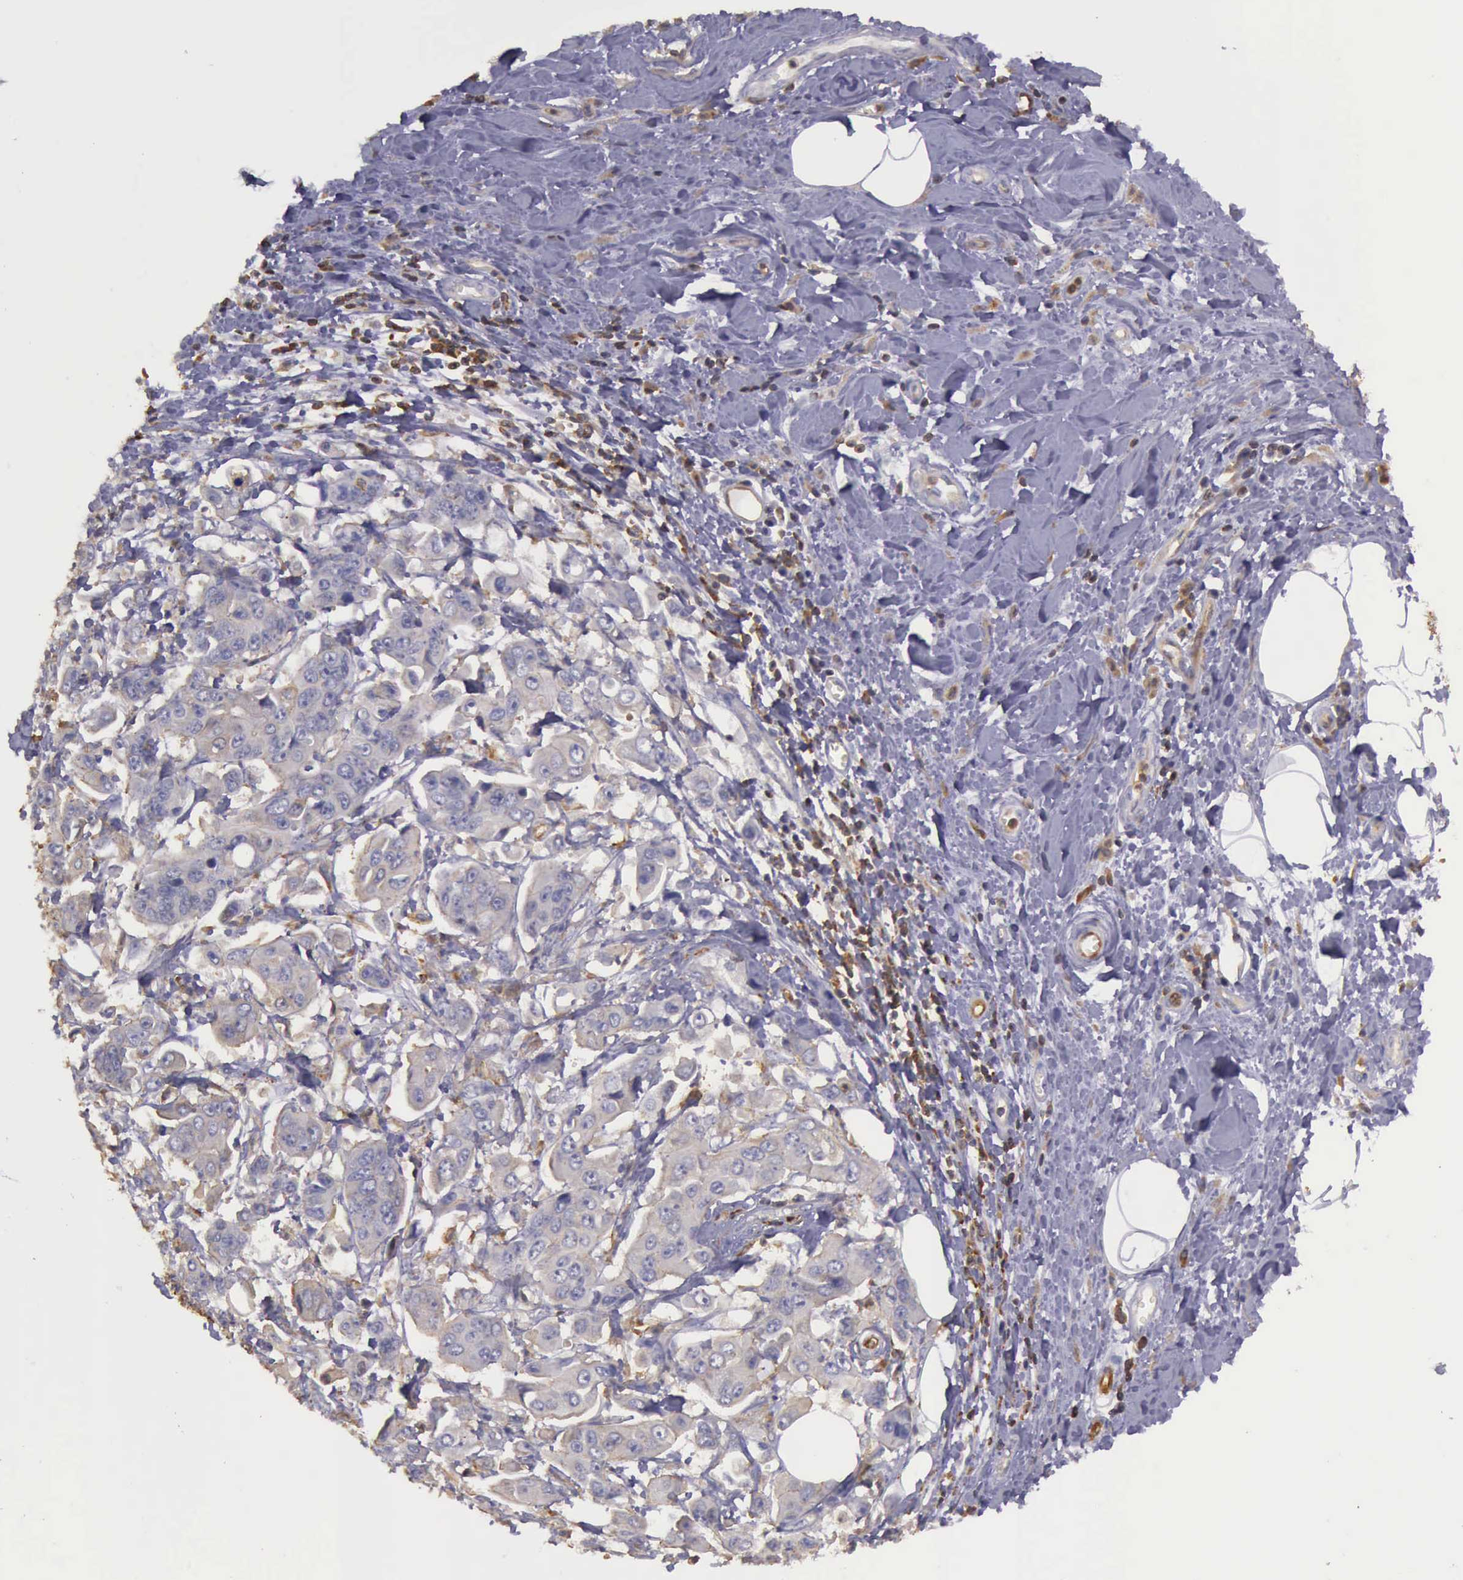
{"staining": {"intensity": "weak", "quantity": "25%-75%", "location": "cytoplasmic/membranous"}, "tissue": "stomach cancer", "cell_type": "Tumor cells", "image_type": "cancer", "snomed": [{"axis": "morphology", "description": "Adenocarcinoma, NOS"}, {"axis": "topography", "description": "Stomach, upper"}], "caption": "Stomach cancer tissue shows weak cytoplasmic/membranous expression in about 25%-75% of tumor cells, visualized by immunohistochemistry. (brown staining indicates protein expression, while blue staining denotes nuclei).", "gene": "ARHGAP4", "patient": {"sex": "male", "age": 80}}